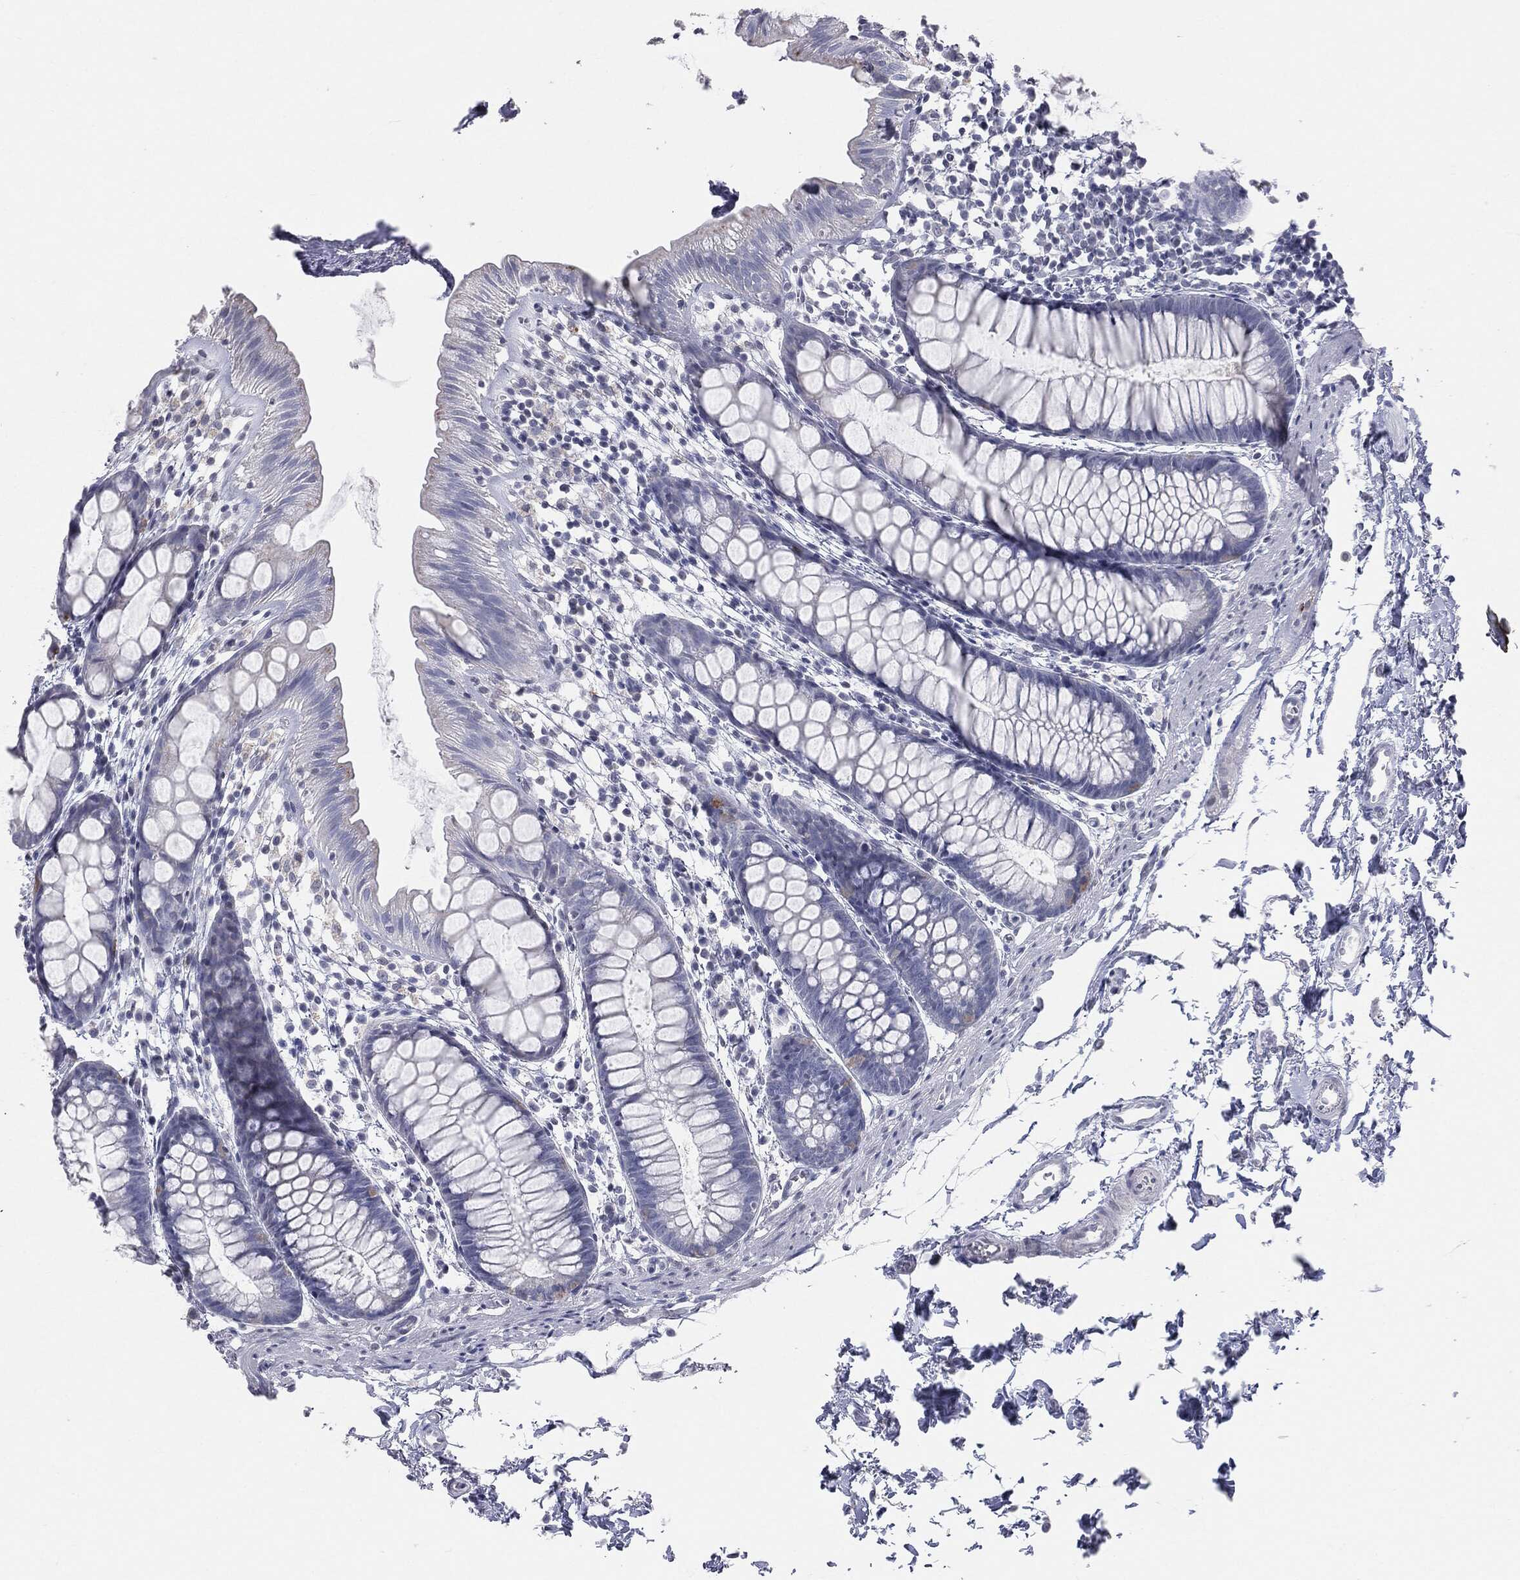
{"staining": {"intensity": "negative", "quantity": "none", "location": "none"}, "tissue": "rectum", "cell_type": "Glandular cells", "image_type": "normal", "snomed": [{"axis": "morphology", "description": "Normal tissue, NOS"}, {"axis": "topography", "description": "Rectum"}], "caption": "High power microscopy micrograph of an immunohistochemistry (IHC) image of benign rectum, revealing no significant positivity in glandular cells.", "gene": "DMKN", "patient": {"sex": "male", "age": 57}}